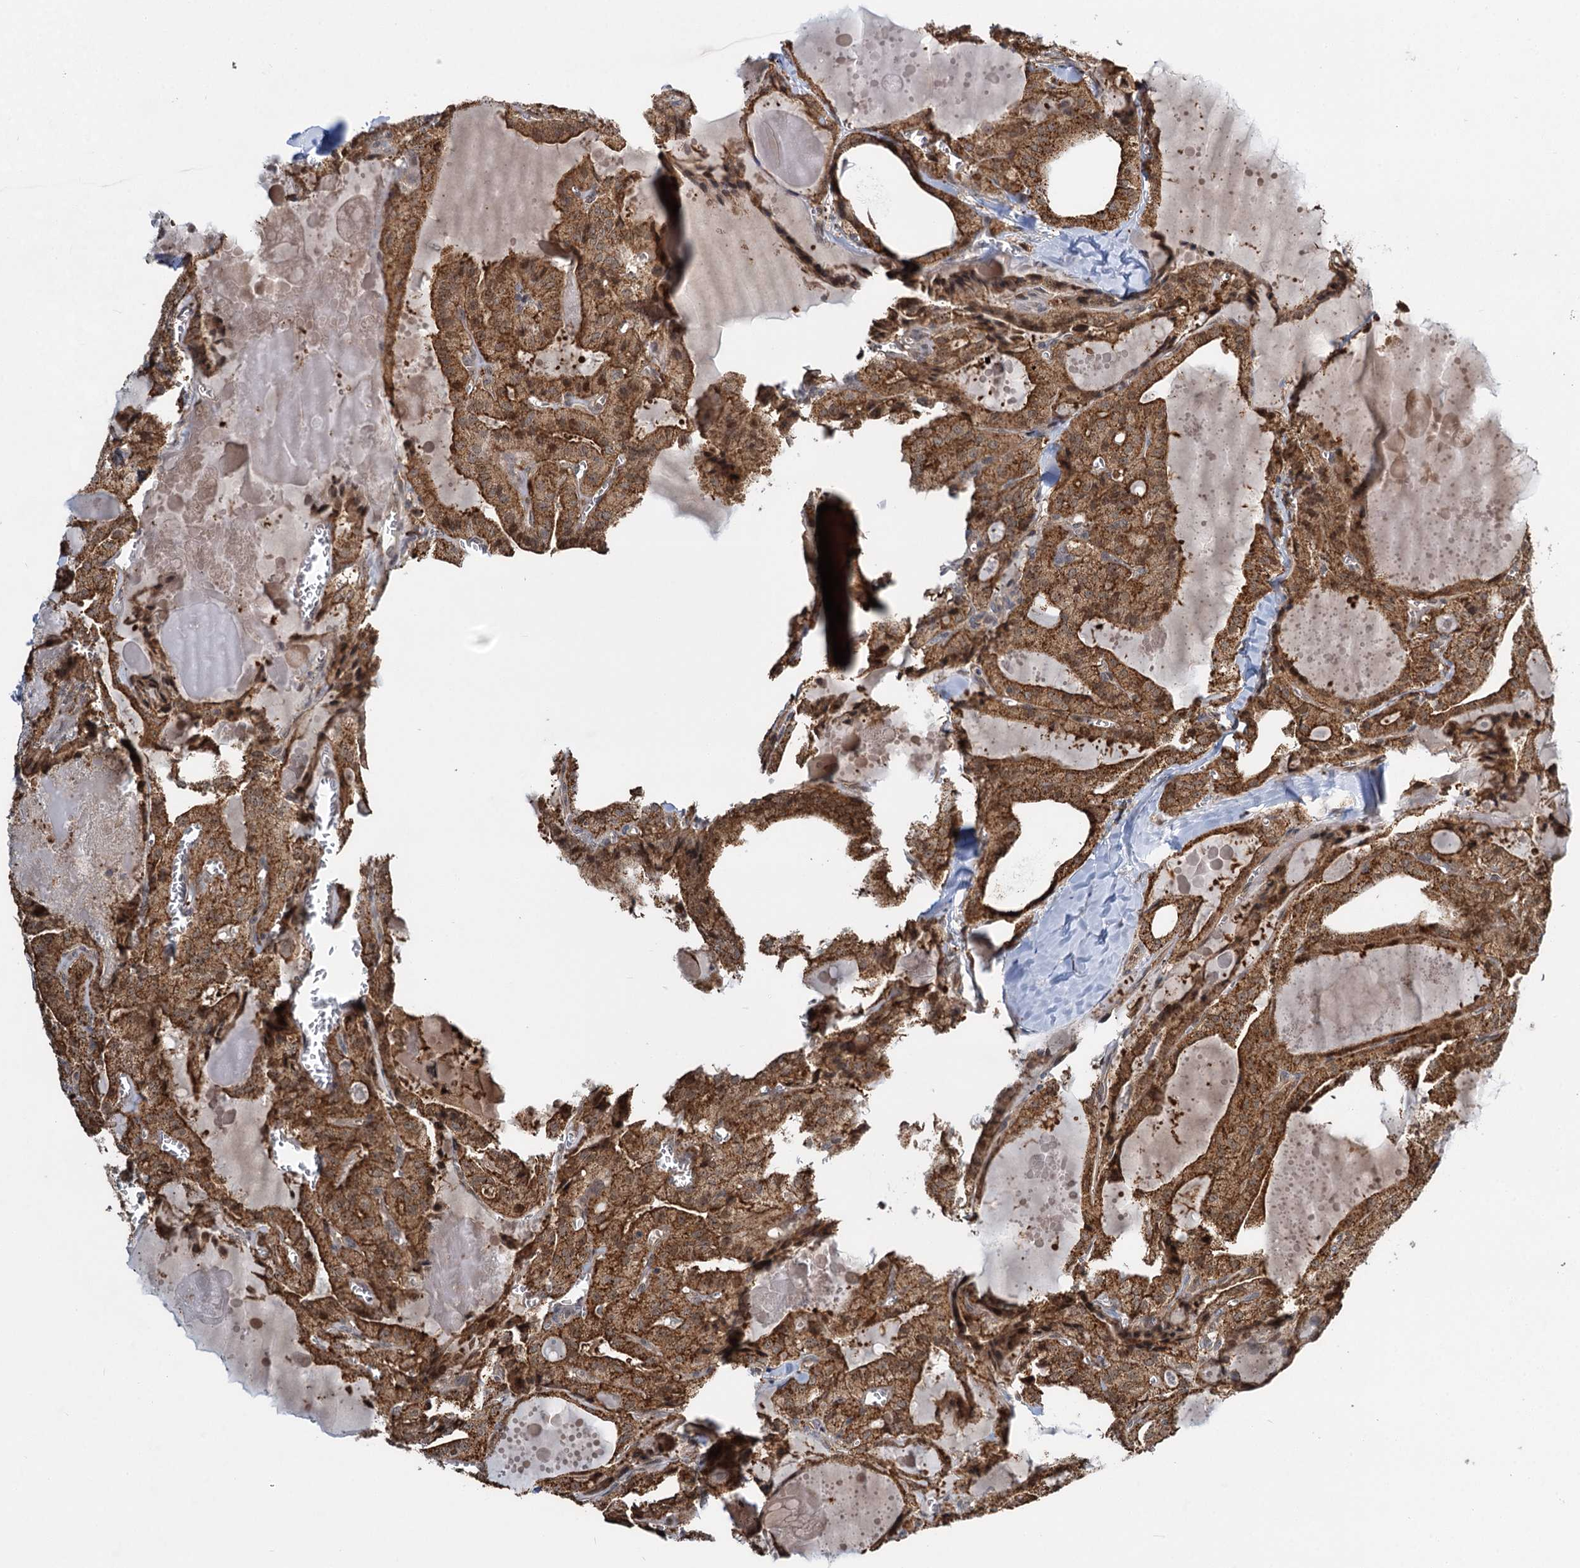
{"staining": {"intensity": "strong", "quantity": ">75%", "location": "cytoplasmic/membranous"}, "tissue": "thyroid cancer", "cell_type": "Tumor cells", "image_type": "cancer", "snomed": [{"axis": "morphology", "description": "Papillary adenocarcinoma, NOS"}, {"axis": "topography", "description": "Thyroid gland"}], "caption": "Brown immunohistochemical staining in human thyroid cancer reveals strong cytoplasmic/membranous expression in about >75% of tumor cells.", "gene": "GPBP1", "patient": {"sex": "male", "age": 52}}